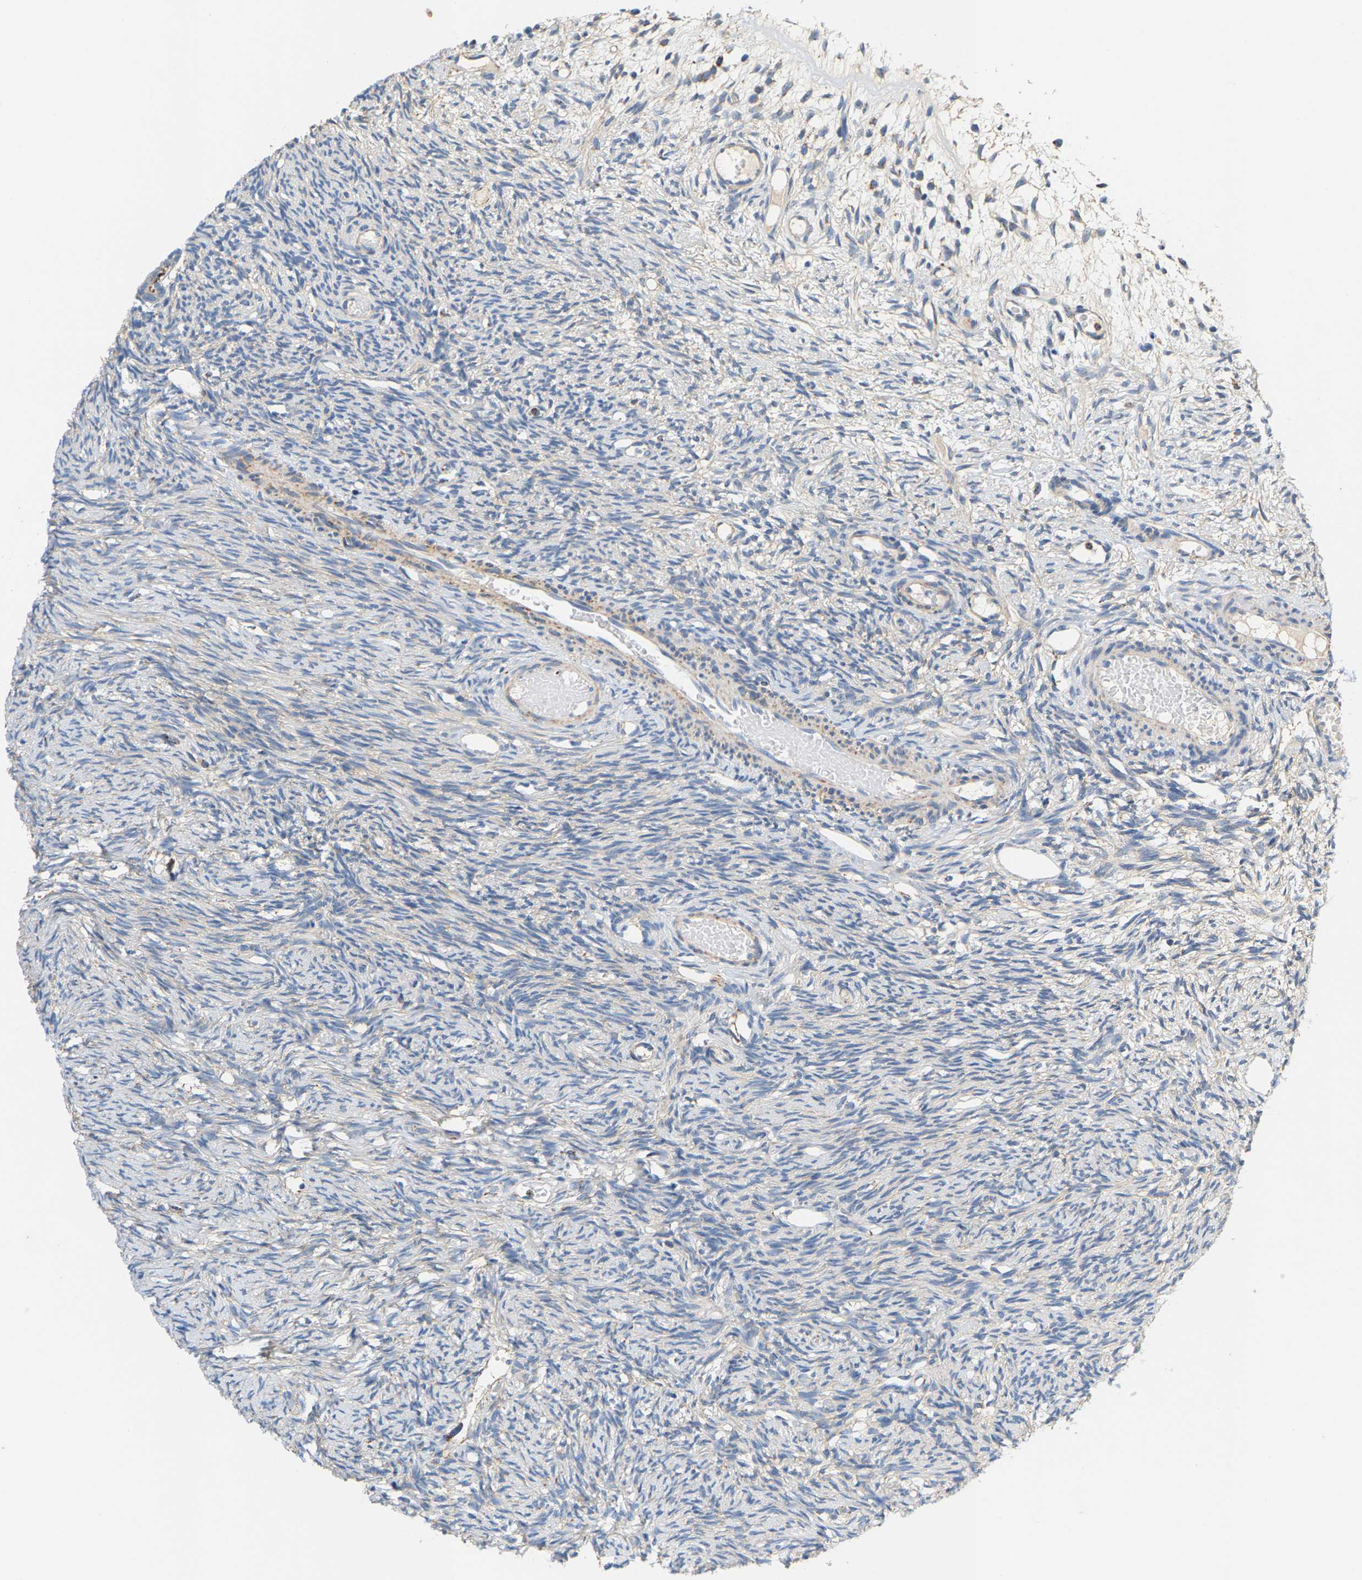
{"staining": {"intensity": "negative", "quantity": "none", "location": "none"}, "tissue": "ovary", "cell_type": "Ovarian stroma cells", "image_type": "normal", "snomed": [{"axis": "morphology", "description": "Normal tissue, NOS"}, {"axis": "topography", "description": "Ovary"}], "caption": "DAB immunohistochemical staining of benign ovary exhibits no significant expression in ovarian stroma cells.", "gene": "SHMT2", "patient": {"sex": "female", "age": 33}}